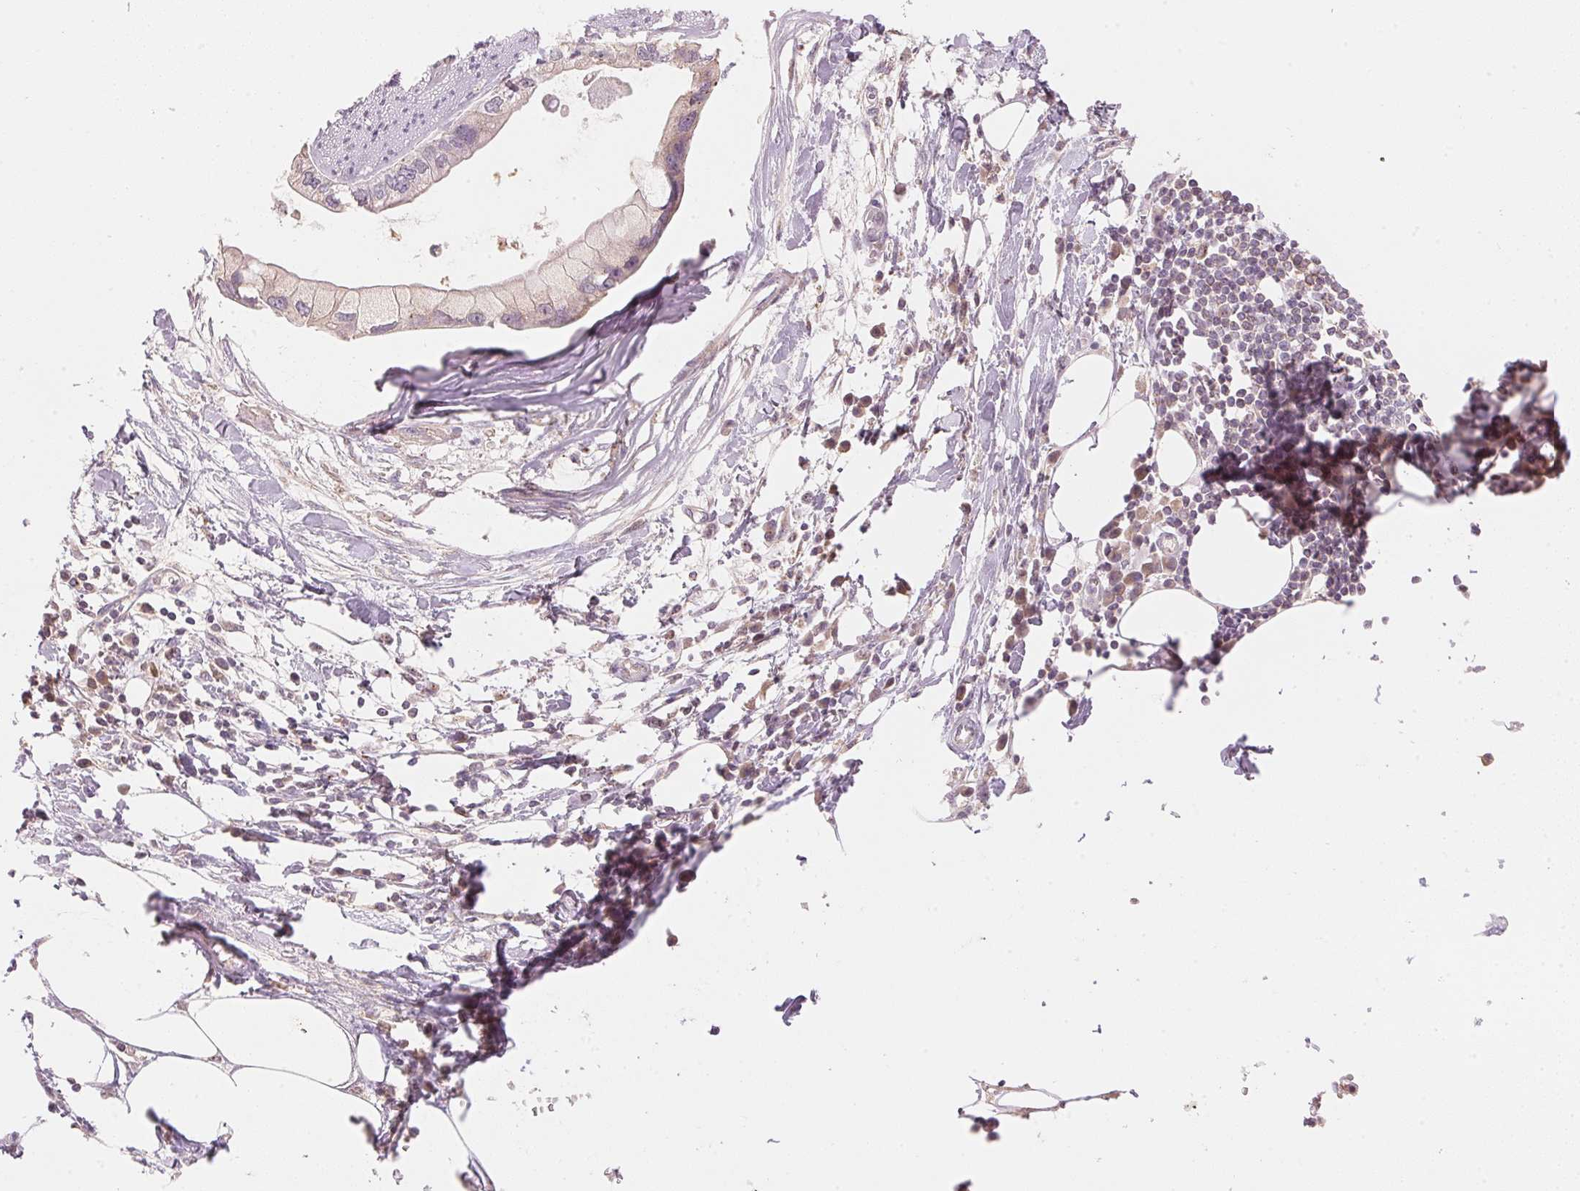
{"staining": {"intensity": "negative", "quantity": "none", "location": "none"}, "tissue": "pancreatic cancer", "cell_type": "Tumor cells", "image_type": "cancer", "snomed": [{"axis": "morphology", "description": "Adenocarcinoma, NOS"}, {"axis": "topography", "description": "Pancreas"}], "caption": "The image exhibits no staining of tumor cells in pancreatic cancer.", "gene": "HOXB13", "patient": {"sex": "female", "age": 73}}